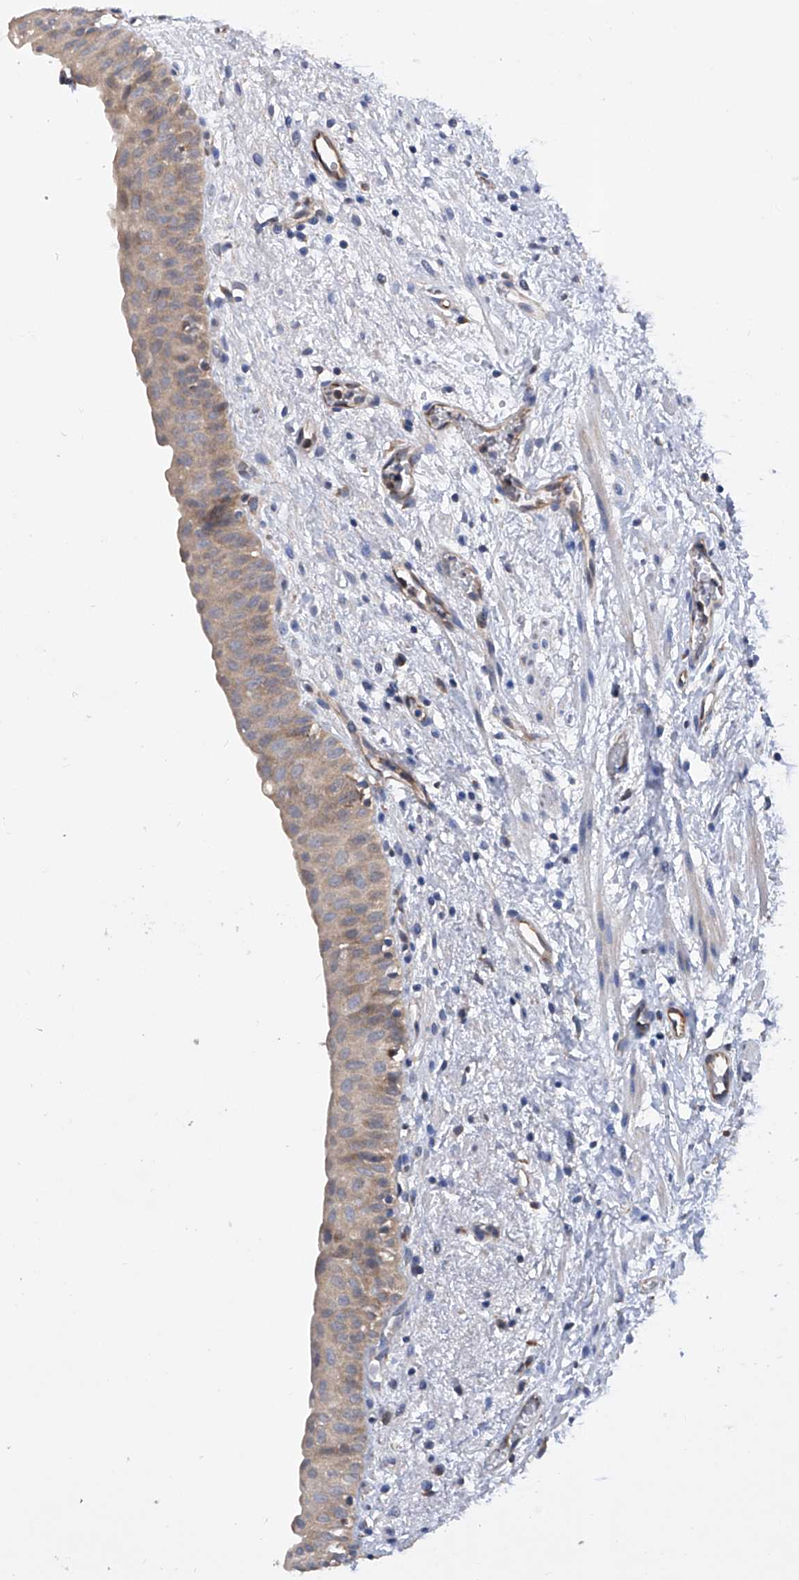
{"staining": {"intensity": "moderate", "quantity": ">75%", "location": "cytoplasmic/membranous"}, "tissue": "urinary bladder", "cell_type": "Urothelial cells", "image_type": "normal", "snomed": [{"axis": "morphology", "description": "Normal tissue, NOS"}, {"axis": "topography", "description": "Urinary bladder"}], "caption": "Immunohistochemistry (IHC) of benign human urinary bladder exhibits medium levels of moderate cytoplasmic/membranous expression in approximately >75% of urothelial cells.", "gene": "SPATA20", "patient": {"sex": "male", "age": 51}}